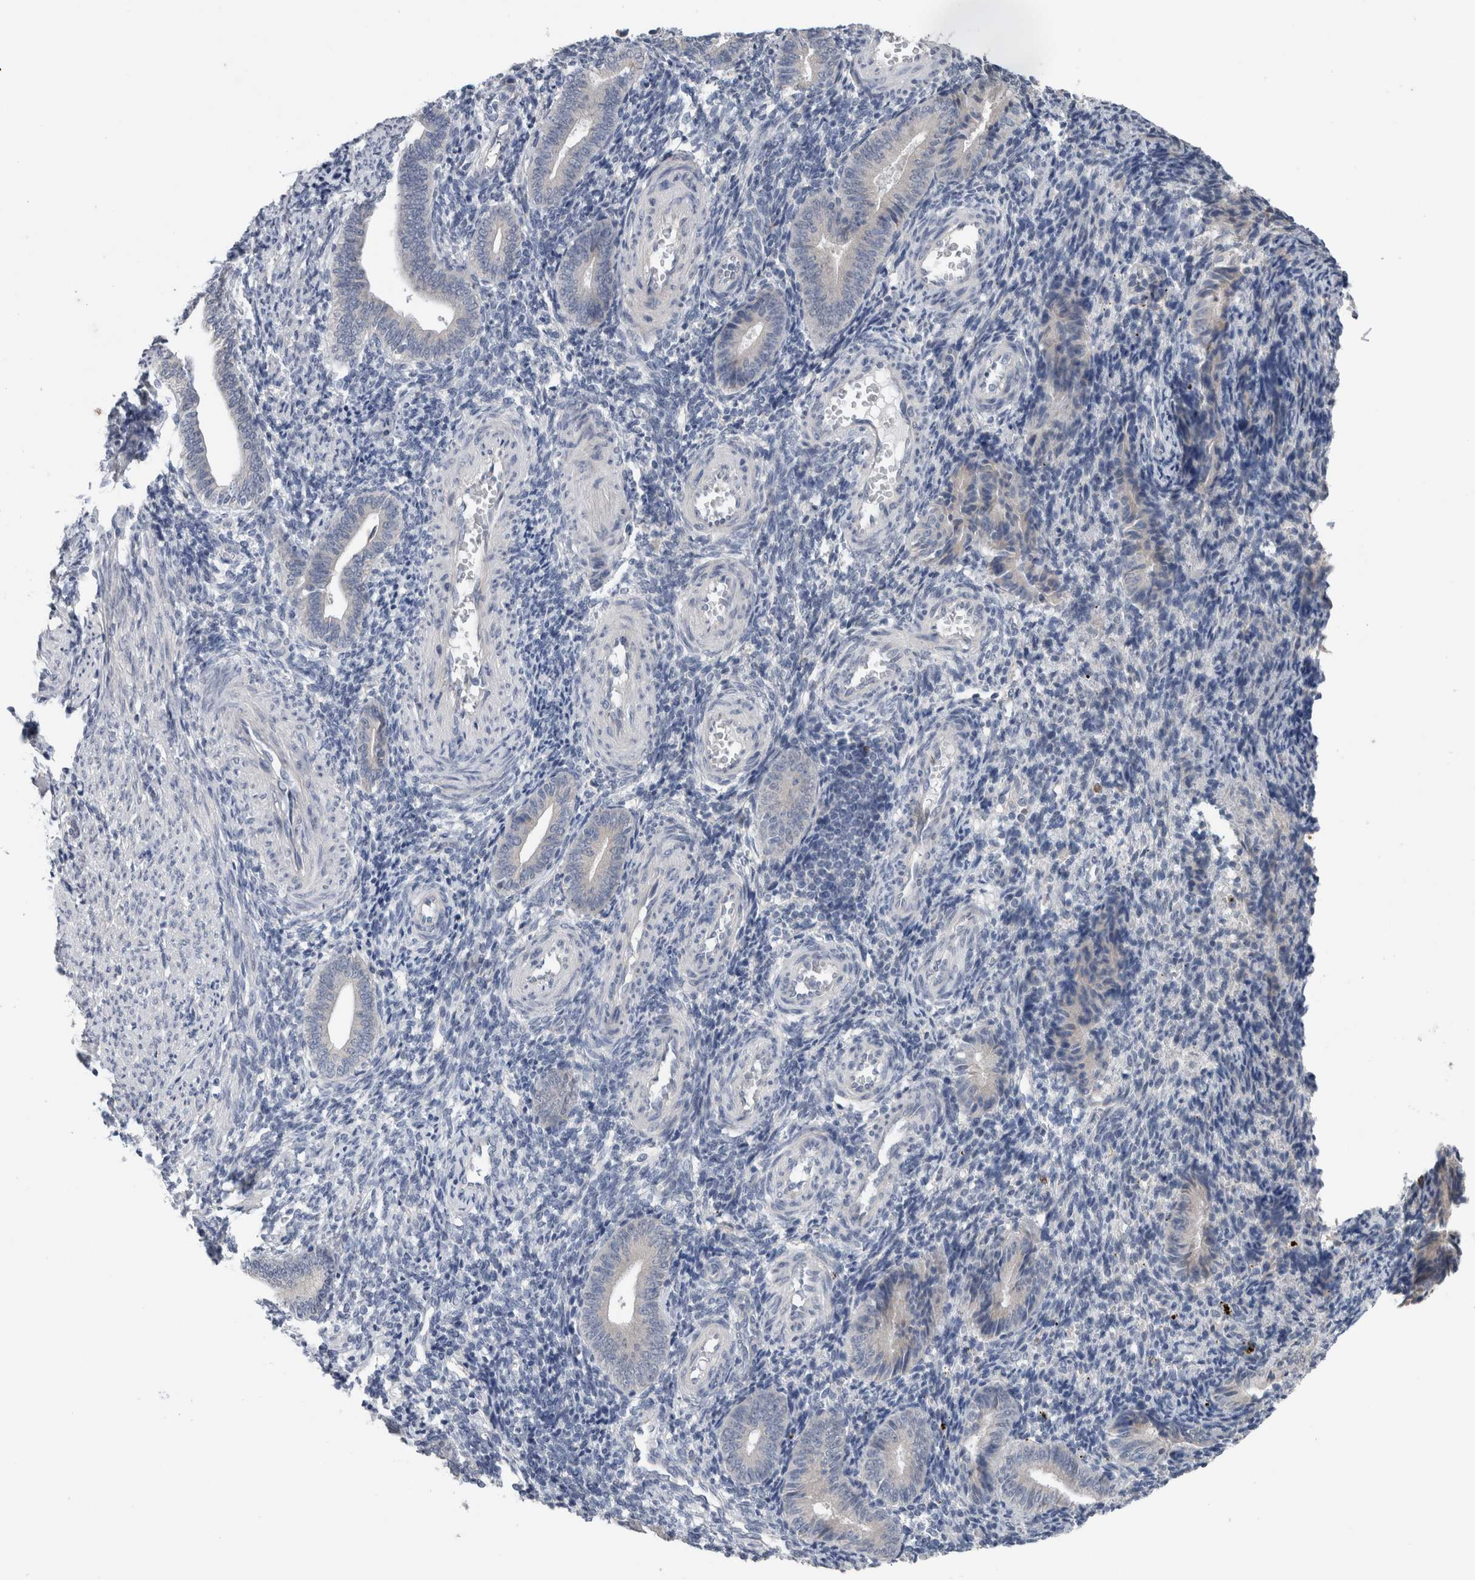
{"staining": {"intensity": "negative", "quantity": "none", "location": "none"}, "tissue": "endometrium", "cell_type": "Cells in endometrial stroma", "image_type": "normal", "snomed": [{"axis": "morphology", "description": "Normal tissue, NOS"}, {"axis": "topography", "description": "Uterus"}, {"axis": "topography", "description": "Endometrium"}], "caption": "This photomicrograph is of normal endometrium stained with immunohistochemistry to label a protein in brown with the nuclei are counter-stained blue. There is no staining in cells in endometrial stroma.", "gene": "CRNN", "patient": {"sex": "female", "age": 33}}